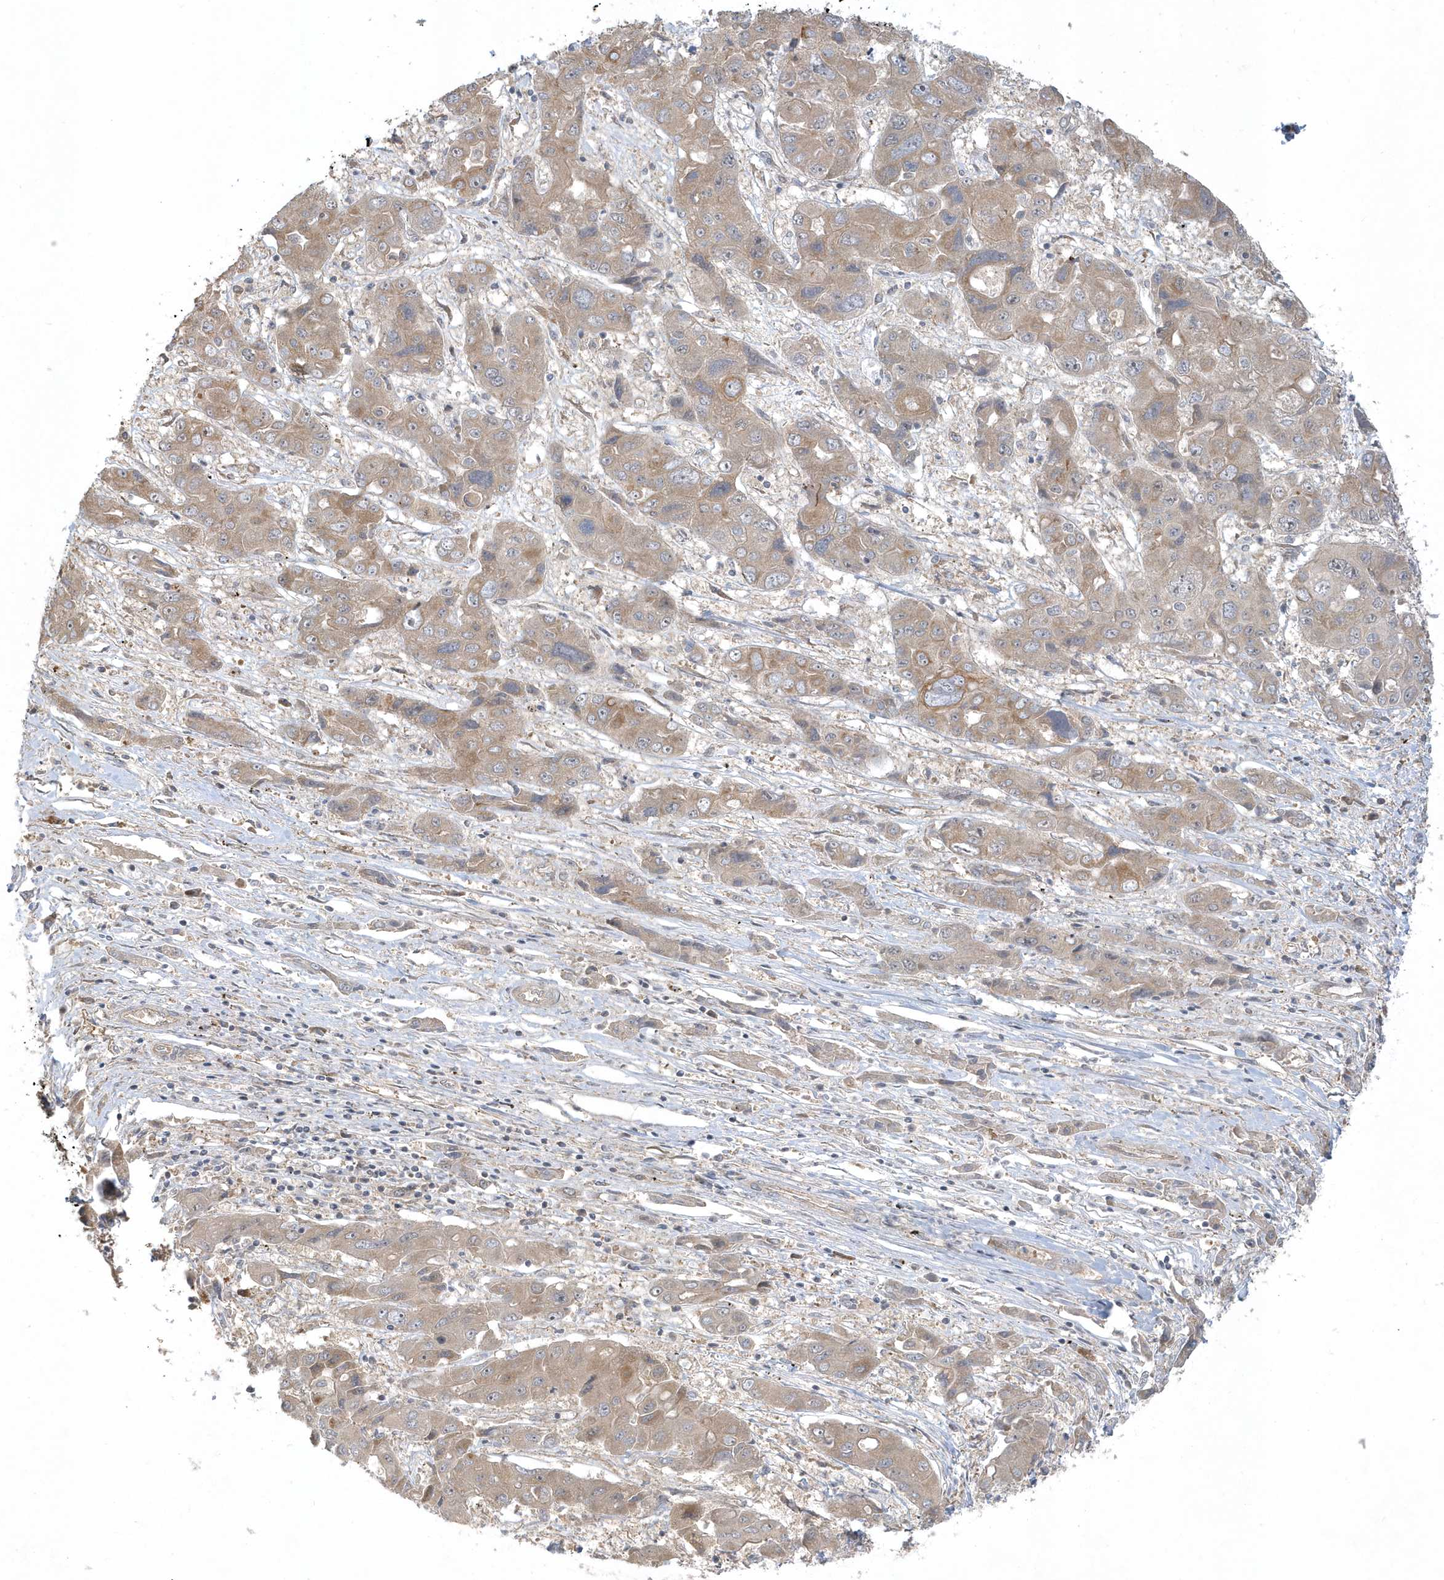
{"staining": {"intensity": "weak", "quantity": ">75%", "location": "cytoplasmic/membranous"}, "tissue": "liver cancer", "cell_type": "Tumor cells", "image_type": "cancer", "snomed": [{"axis": "morphology", "description": "Cholangiocarcinoma"}, {"axis": "topography", "description": "Liver"}], "caption": "This micrograph shows liver cholangiocarcinoma stained with immunohistochemistry to label a protein in brown. The cytoplasmic/membranous of tumor cells show weak positivity for the protein. Nuclei are counter-stained blue.", "gene": "THG1L", "patient": {"sex": "male", "age": 67}}